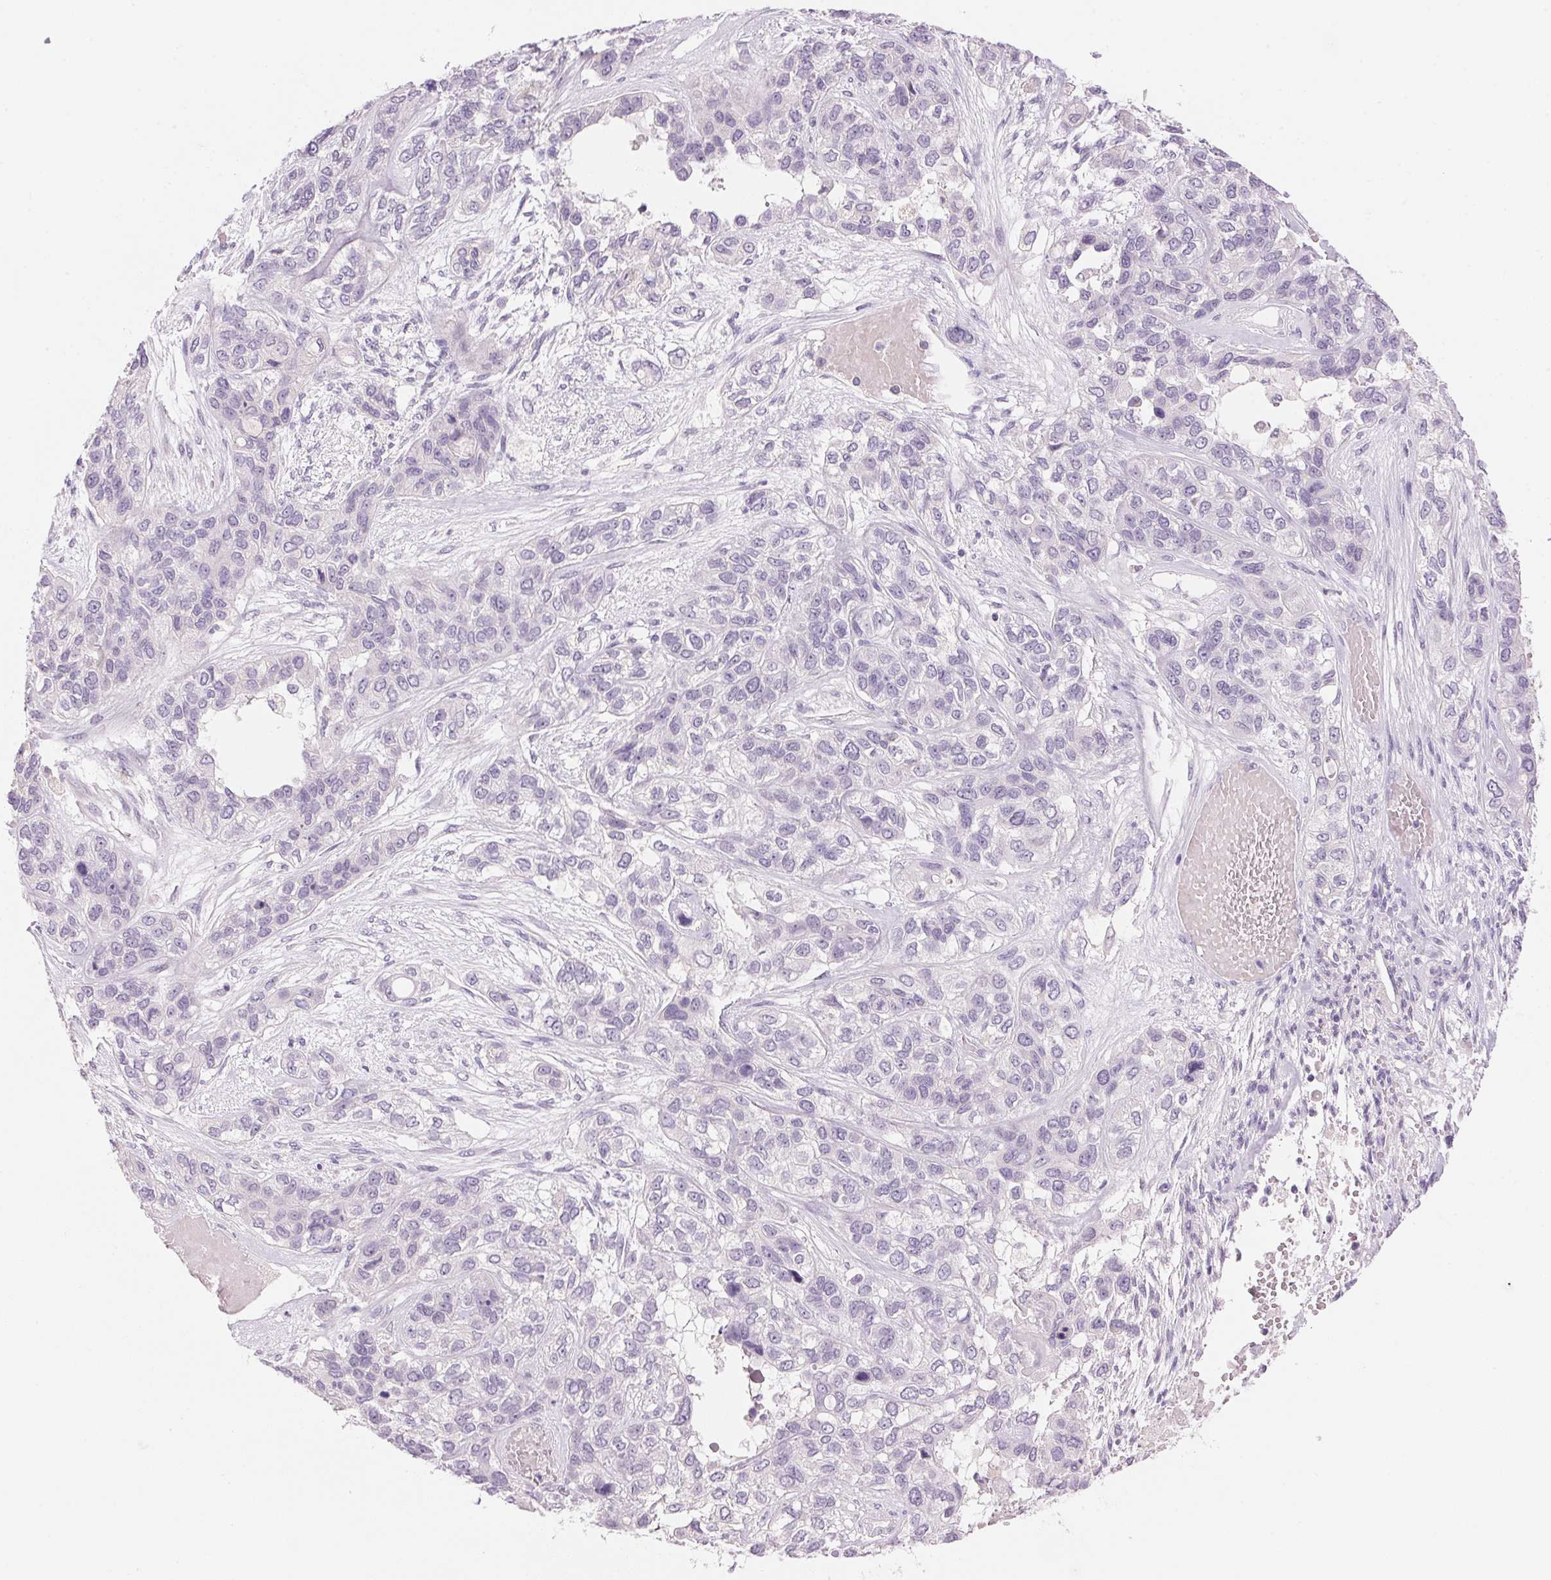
{"staining": {"intensity": "negative", "quantity": "none", "location": "none"}, "tissue": "lung cancer", "cell_type": "Tumor cells", "image_type": "cancer", "snomed": [{"axis": "morphology", "description": "Squamous cell carcinoma, NOS"}, {"axis": "topography", "description": "Lung"}], "caption": "Tumor cells are negative for brown protein staining in lung squamous cell carcinoma.", "gene": "CYP11B1", "patient": {"sex": "female", "age": 70}}